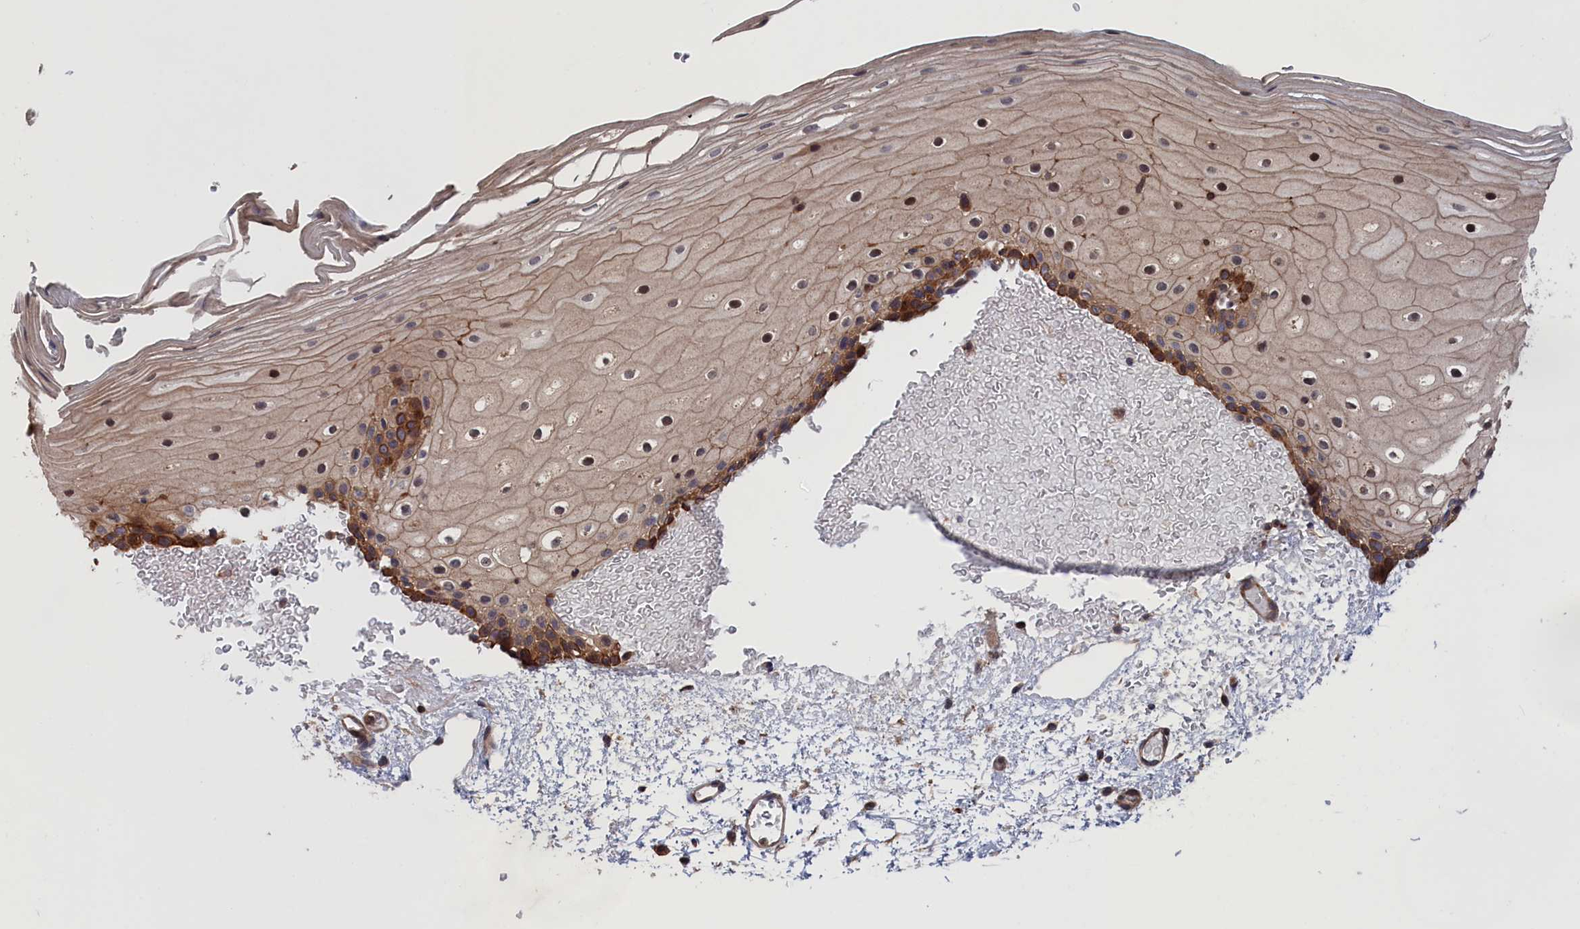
{"staining": {"intensity": "strong", "quantity": "<25%", "location": "cytoplasmic/membranous,nuclear"}, "tissue": "oral mucosa", "cell_type": "Squamous epithelial cells", "image_type": "normal", "snomed": [{"axis": "morphology", "description": "Normal tissue, NOS"}, {"axis": "topography", "description": "Oral tissue"}], "caption": "Oral mucosa stained with DAB immunohistochemistry (IHC) reveals medium levels of strong cytoplasmic/membranous,nuclear expression in about <25% of squamous epithelial cells.", "gene": "PLA2G15", "patient": {"sex": "female", "age": 70}}